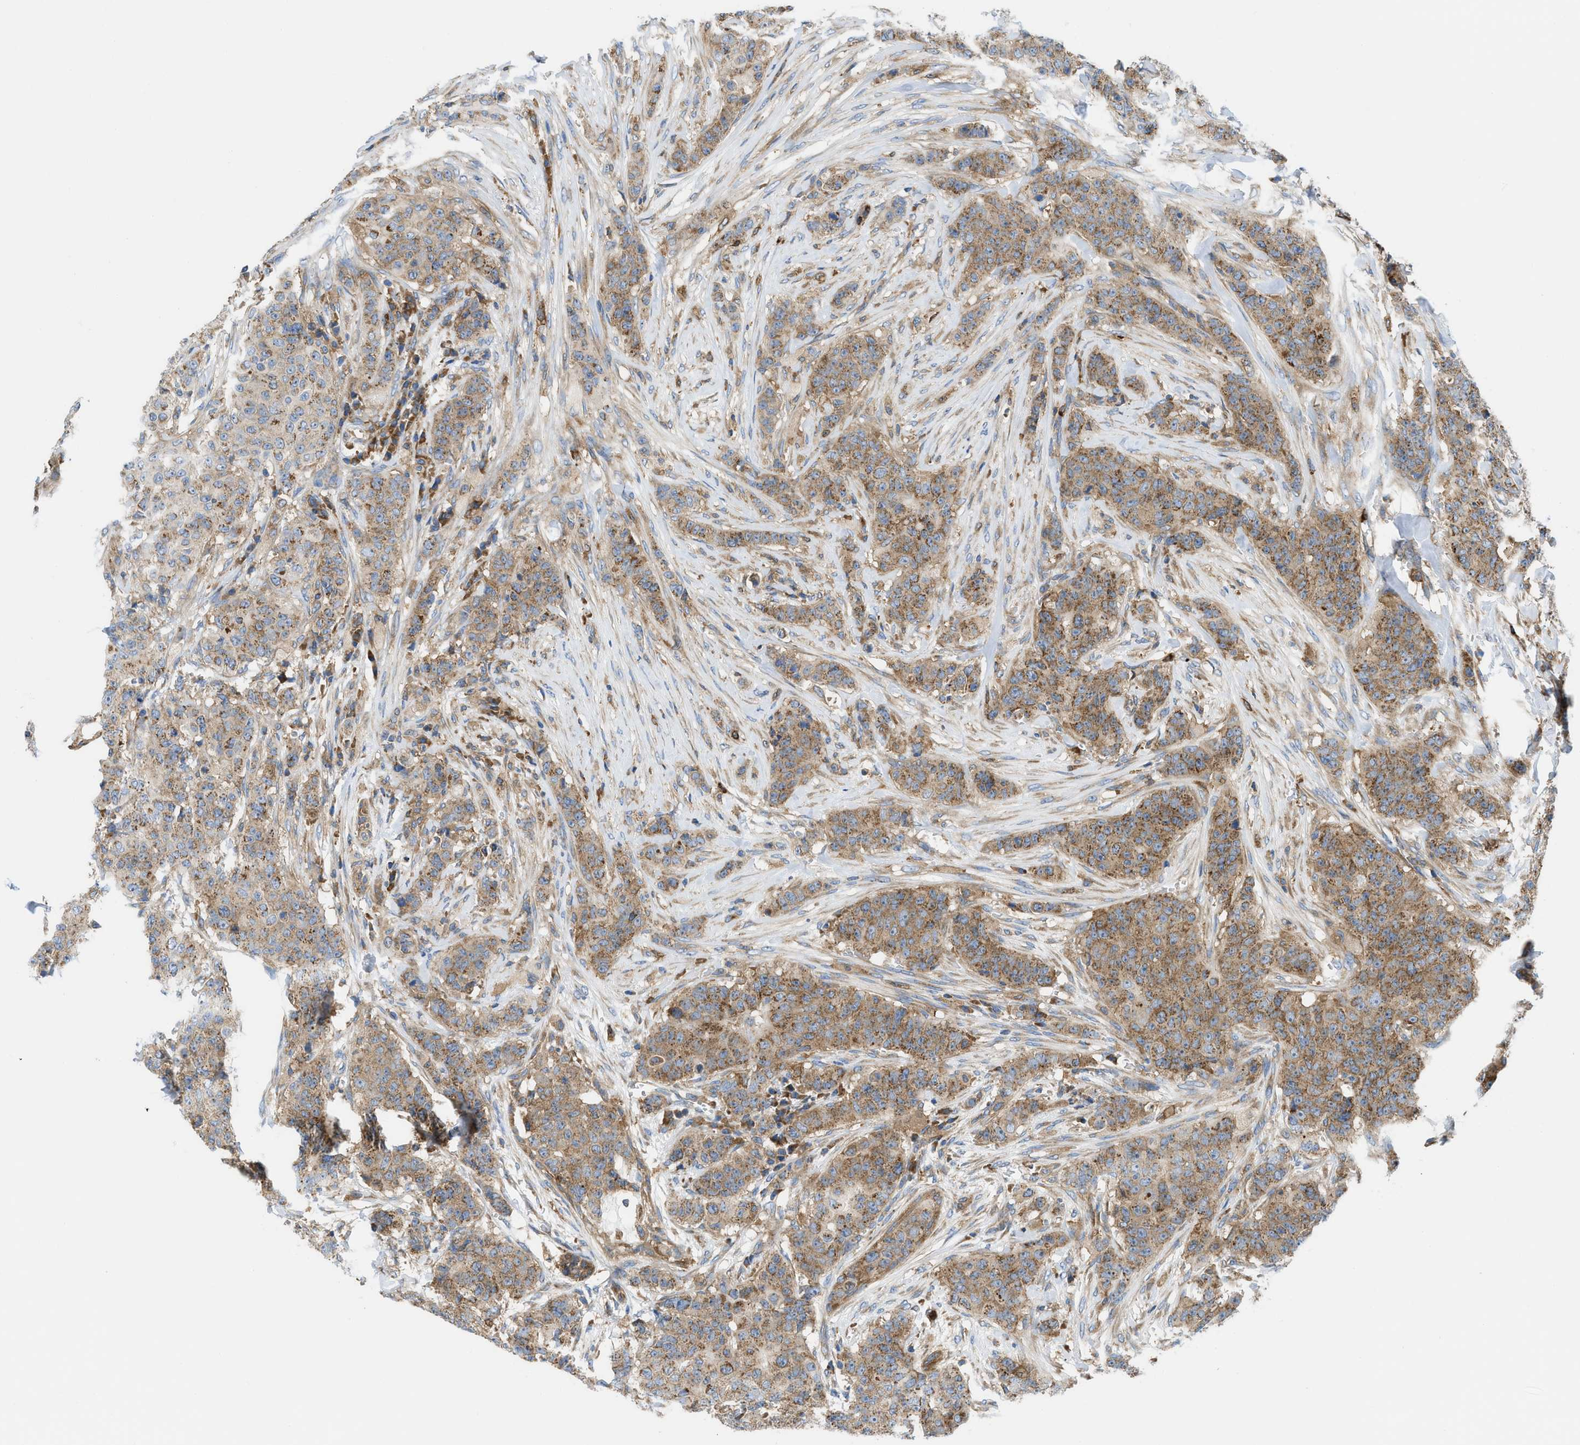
{"staining": {"intensity": "moderate", "quantity": ">75%", "location": "cytoplasmic/membranous"}, "tissue": "breast cancer", "cell_type": "Tumor cells", "image_type": "cancer", "snomed": [{"axis": "morphology", "description": "Normal tissue, NOS"}, {"axis": "morphology", "description": "Duct carcinoma"}, {"axis": "topography", "description": "Breast"}], "caption": "DAB (3,3'-diaminobenzidine) immunohistochemical staining of breast intraductal carcinoma exhibits moderate cytoplasmic/membranous protein positivity in approximately >75% of tumor cells.", "gene": "GPAT4", "patient": {"sex": "female", "age": 40}}